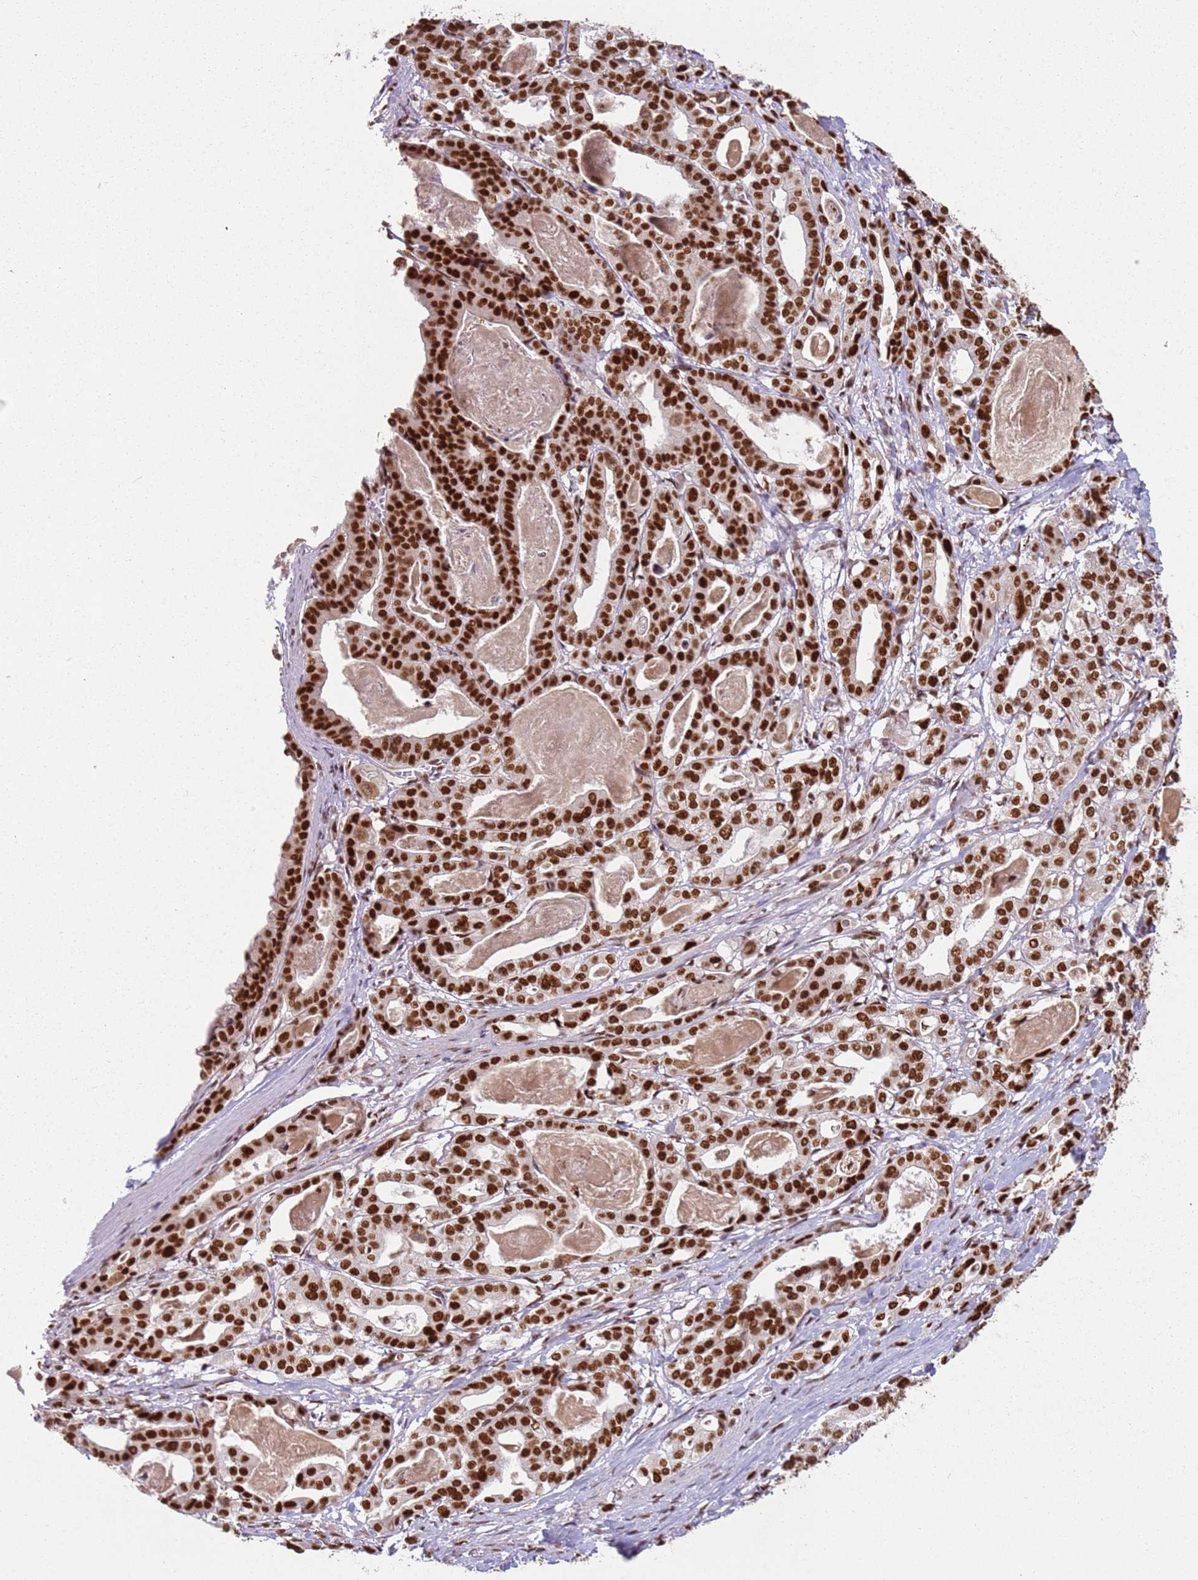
{"staining": {"intensity": "strong", "quantity": ">75%", "location": "nuclear"}, "tissue": "stomach cancer", "cell_type": "Tumor cells", "image_type": "cancer", "snomed": [{"axis": "morphology", "description": "Adenocarcinoma, NOS"}, {"axis": "topography", "description": "Stomach"}], "caption": "High-power microscopy captured an IHC micrograph of adenocarcinoma (stomach), revealing strong nuclear staining in approximately >75% of tumor cells.", "gene": "TENT4A", "patient": {"sex": "male", "age": 48}}